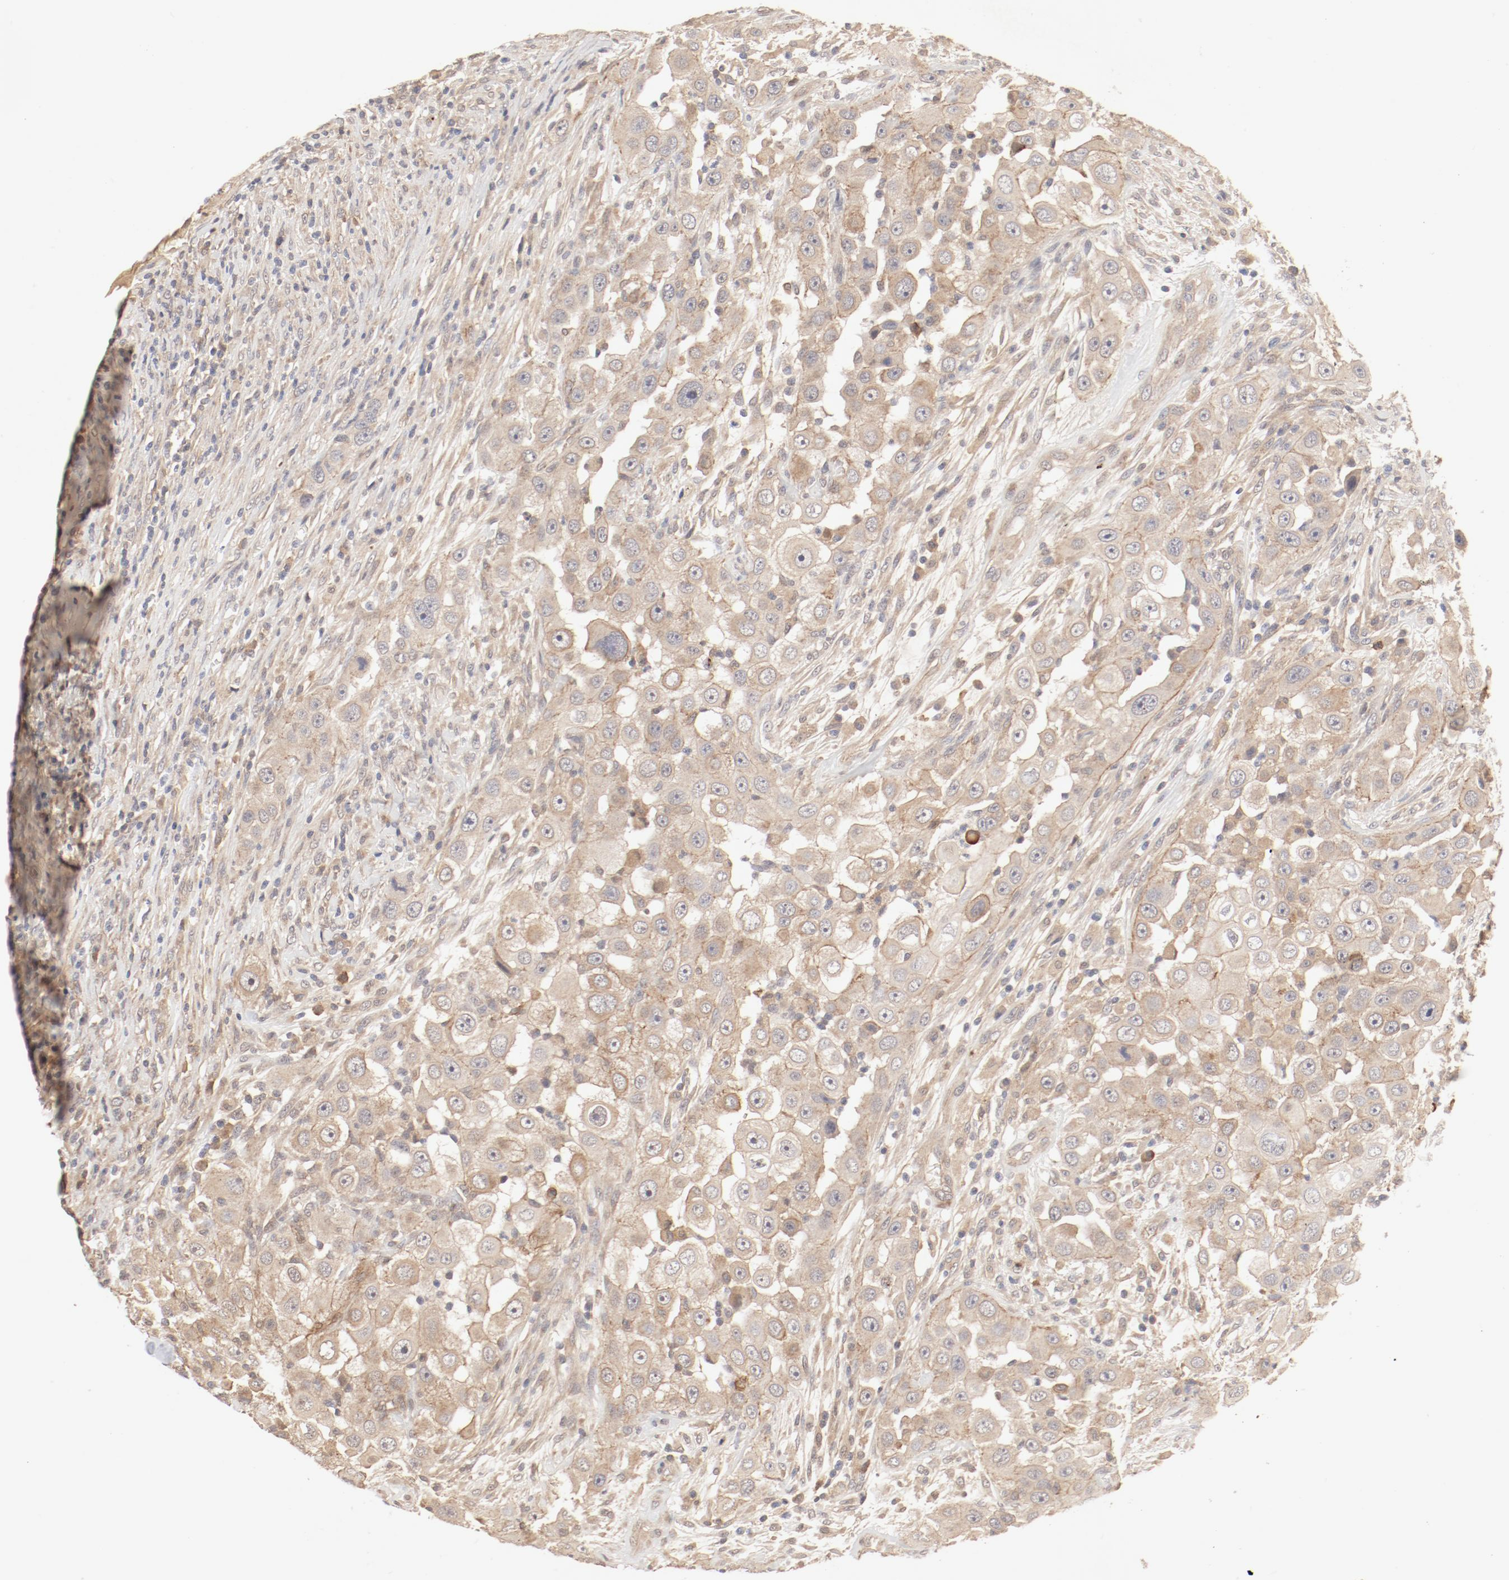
{"staining": {"intensity": "moderate", "quantity": ">75%", "location": "cytoplasmic/membranous"}, "tissue": "head and neck cancer", "cell_type": "Tumor cells", "image_type": "cancer", "snomed": [{"axis": "morphology", "description": "Carcinoma, NOS"}, {"axis": "topography", "description": "Head-Neck"}], "caption": "An image of head and neck carcinoma stained for a protein reveals moderate cytoplasmic/membranous brown staining in tumor cells.", "gene": "IL3RA", "patient": {"sex": "male", "age": 87}}